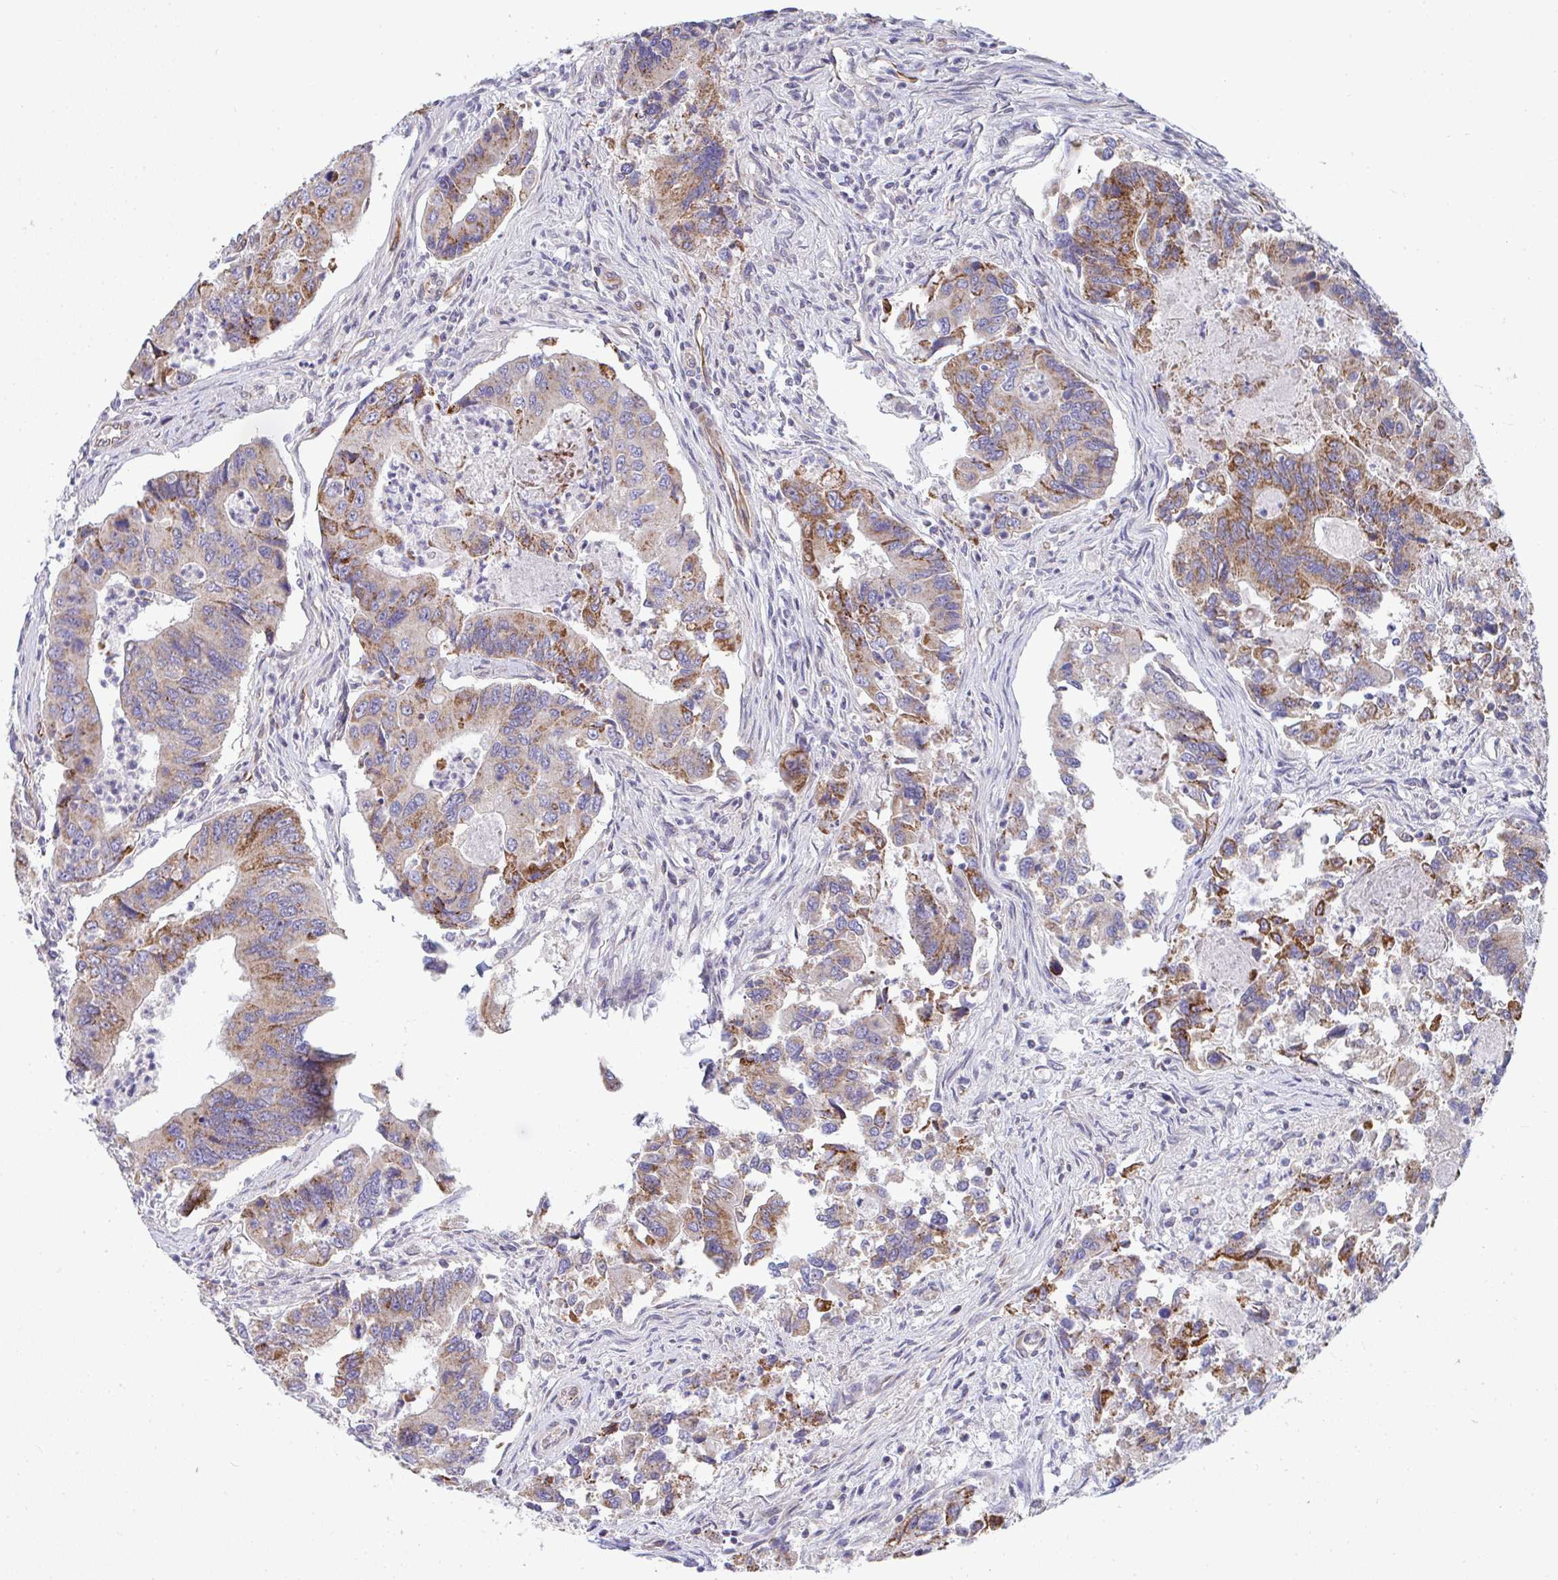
{"staining": {"intensity": "moderate", "quantity": ">75%", "location": "cytoplasmic/membranous"}, "tissue": "colorectal cancer", "cell_type": "Tumor cells", "image_type": "cancer", "snomed": [{"axis": "morphology", "description": "Adenocarcinoma, NOS"}, {"axis": "topography", "description": "Colon"}], "caption": "A medium amount of moderate cytoplasmic/membranous staining is seen in about >75% of tumor cells in adenocarcinoma (colorectal) tissue. (DAB IHC with brightfield microscopy, high magnification).", "gene": "EIF1AD", "patient": {"sex": "female", "age": 67}}